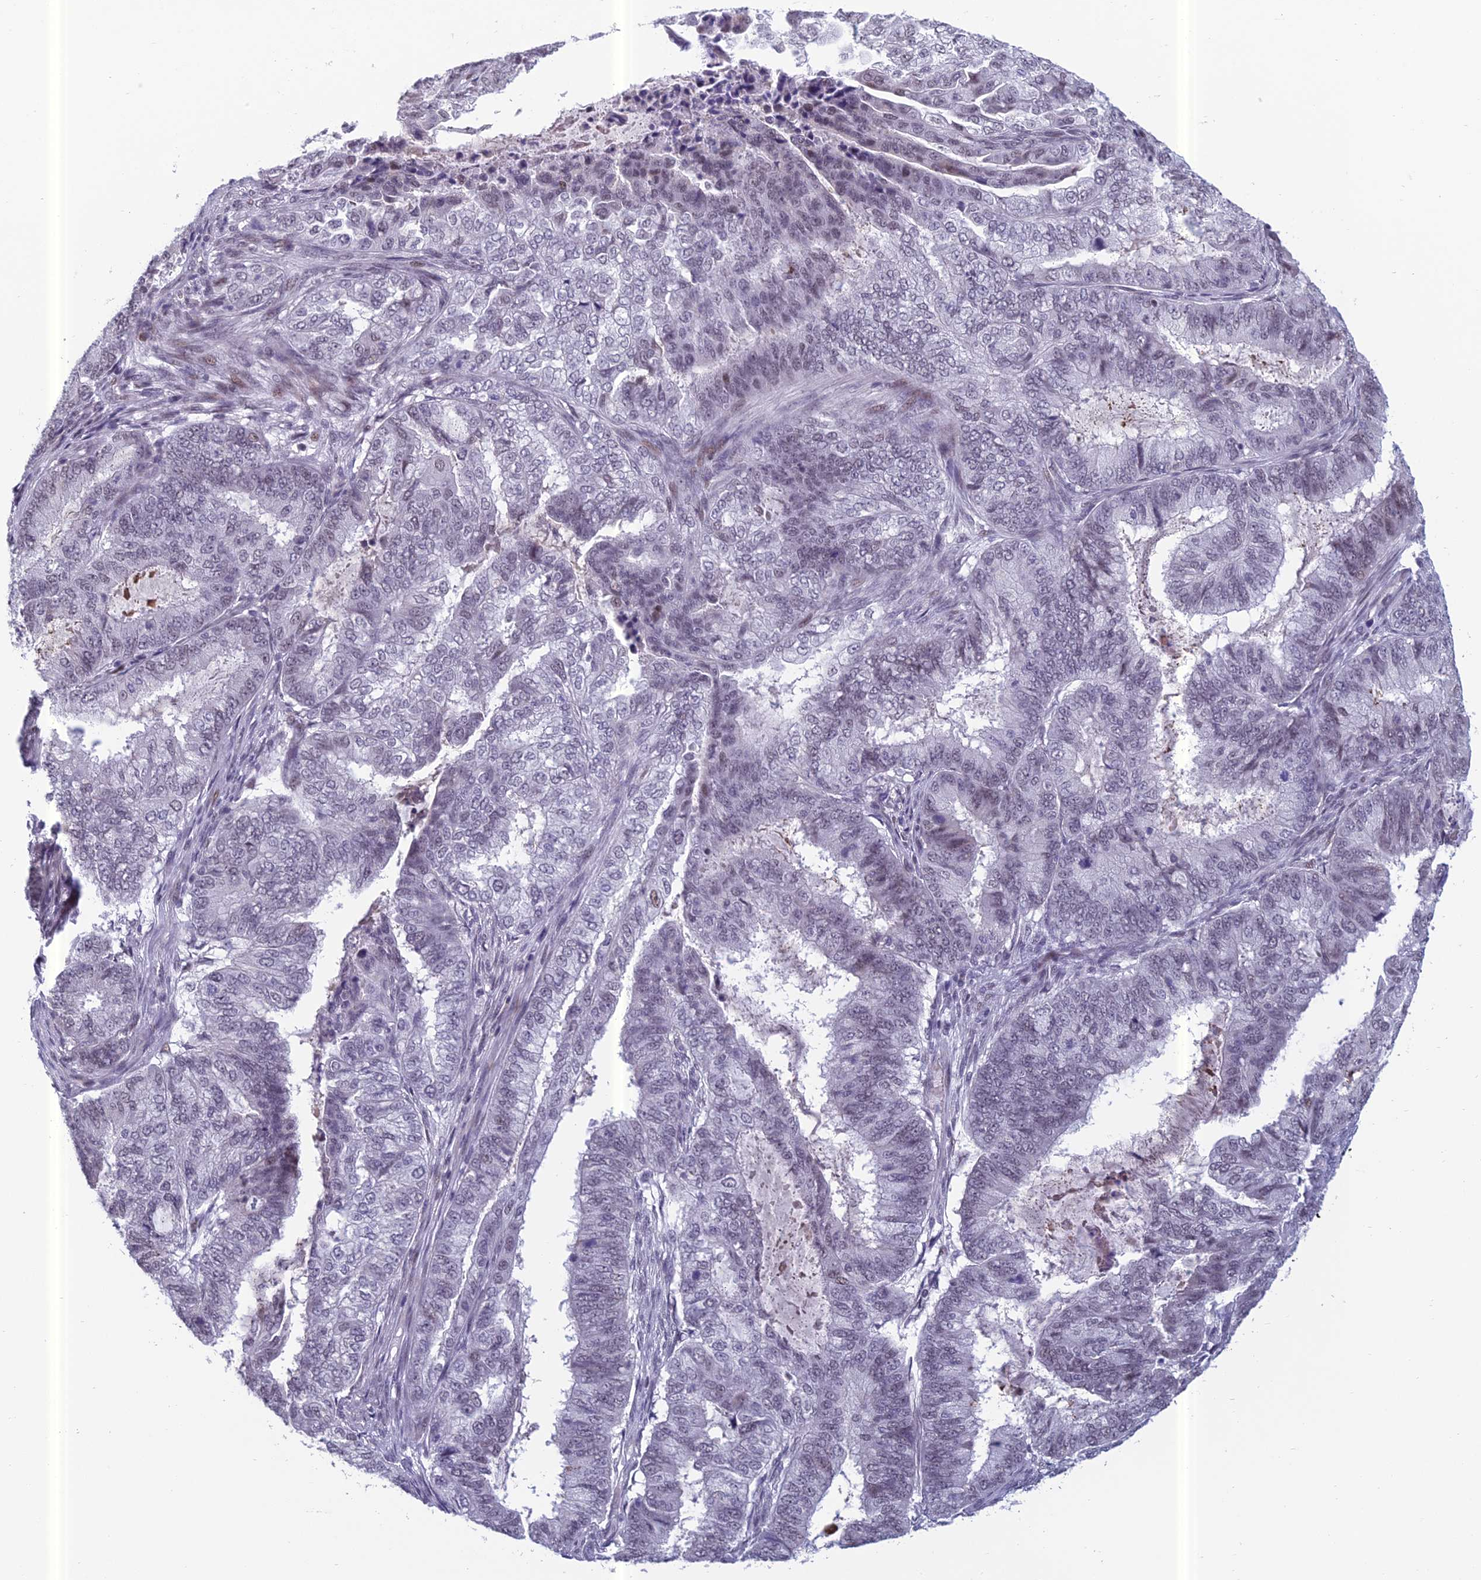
{"staining": {"intensity": "negative", "quantity": "none", "location": "none"}, "tissue": "endometrial cancer", "cell_type": "Tumor cells", "image_type": "cancer", "snomed": [{"axis": "morphology", "description": "Adenocarcinoma, NOS"}, {"axis": "topography", "description": "Endometrium"}], "caption": "Tumor cells are negative for protein expression in human endometrial cancer.", "gene": "RGS17", "patient": {"sex": "female", "age": 51}}